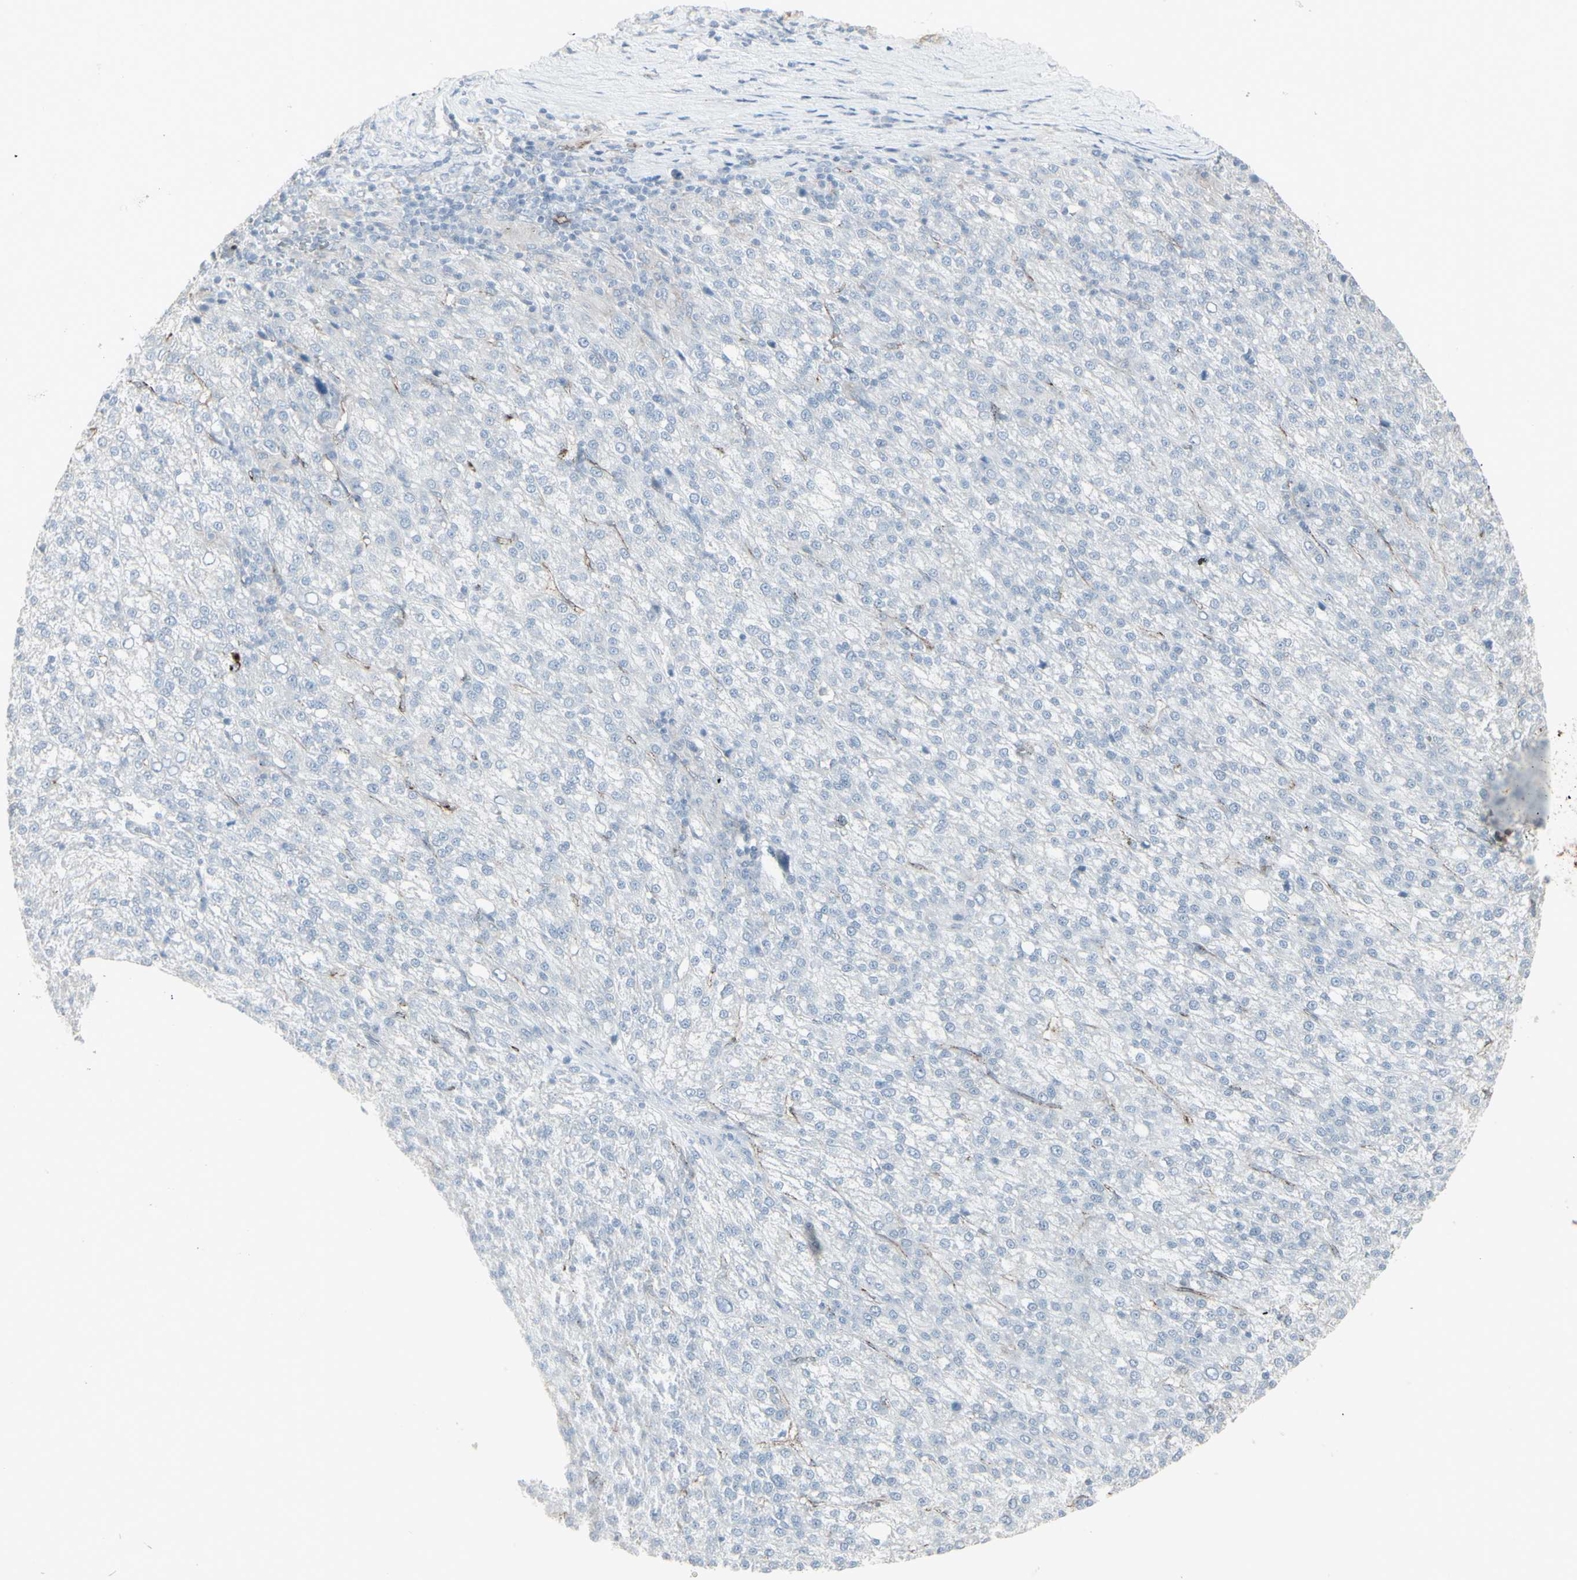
{"staining": {"intensity": "negative", "quantity": "none", "location": "none"}, "tissue": "liver cancer", "cell_type": "Tumor cells", "image_type": "cancer", "snomed": [{"axis": "morphology", "description": "Carcinoma, Hepatocellular, NOS"}, {"axis": "topography", "description": "Liver"}], "caption": "IHC of human hepatocellular carcinoma (liver) demonstrates no expression in tumor cells.", "gene": "GJA1", "patient": {"sex": "female", "age": 58}}